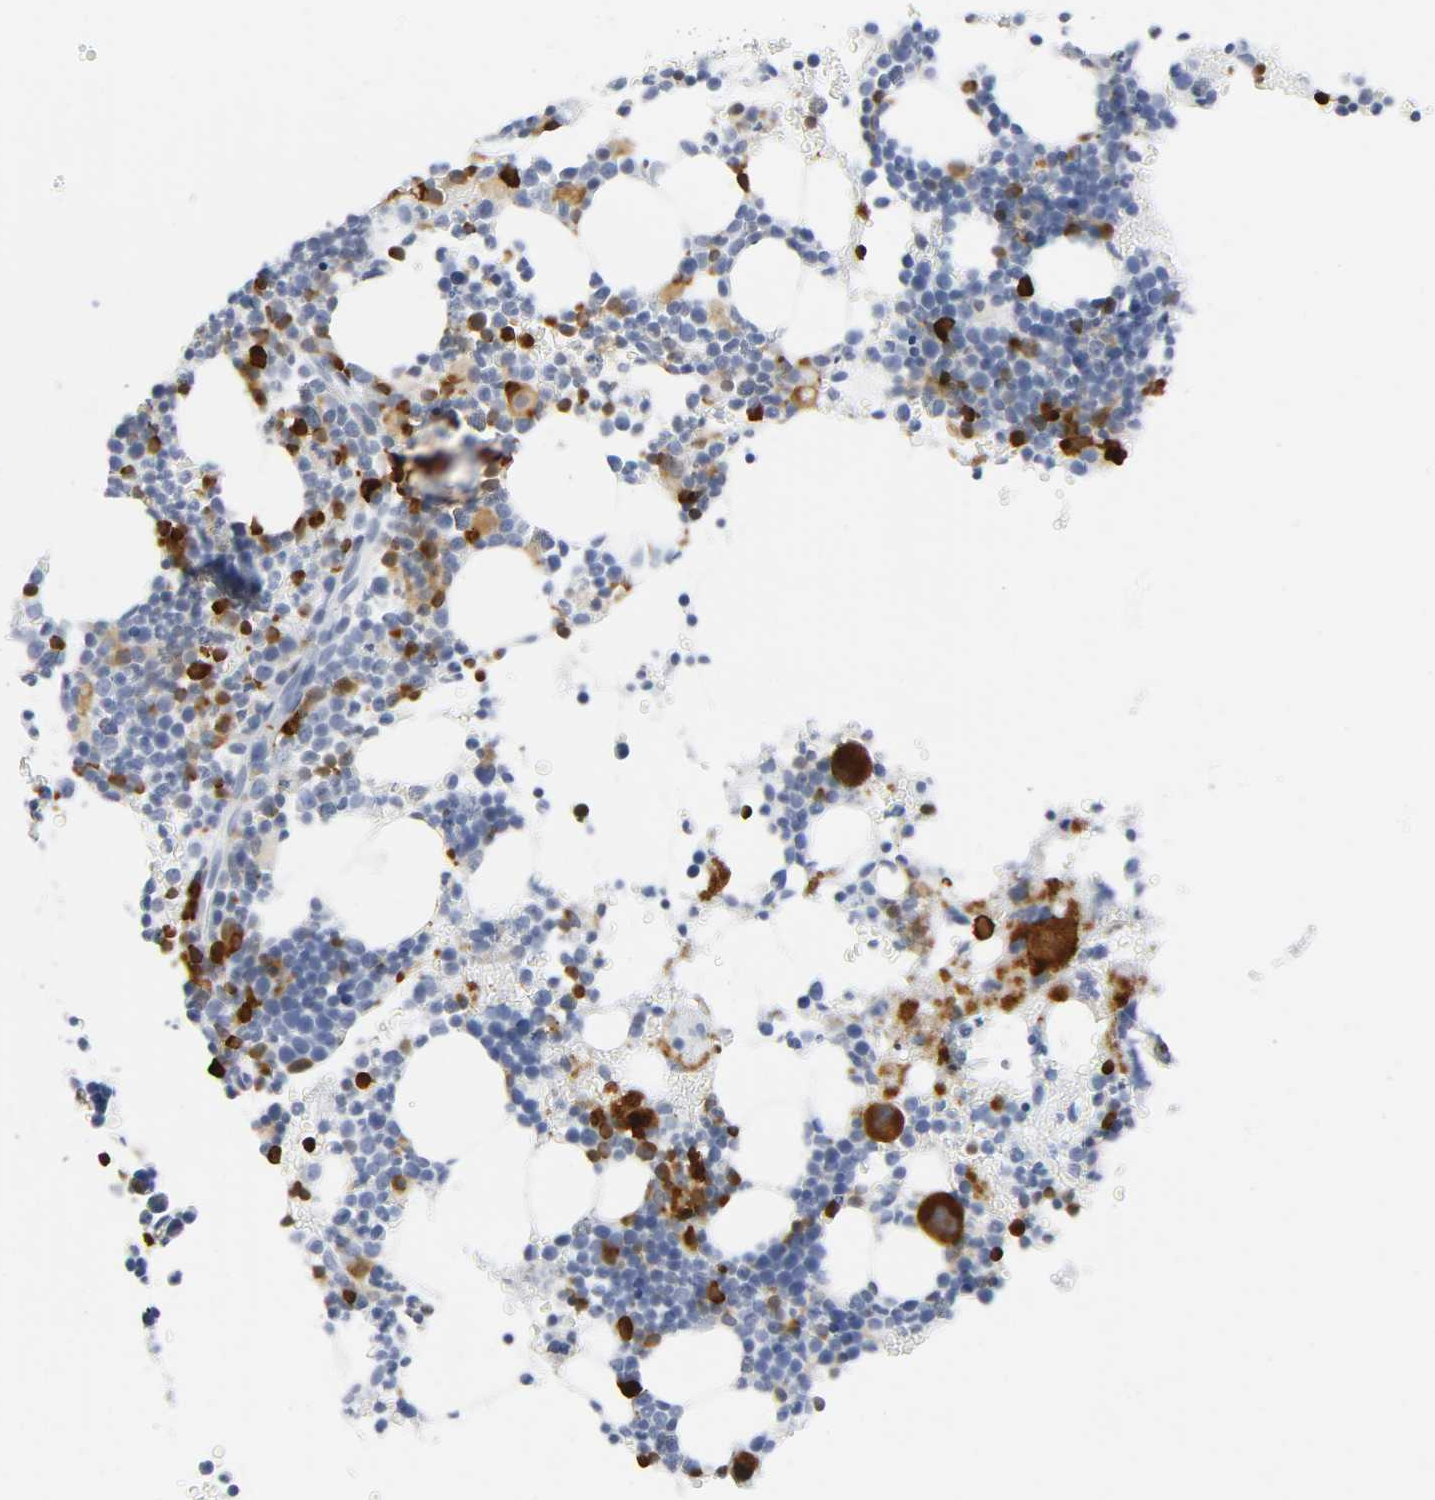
{"staining": {"intensity": "strong", "quantity": "<25%", "location": "cytoplasmic/membranous,nuclear"}, "tissue": "bone marrow", "cell_type": "Hematopoietic cells", "image_type": "normal", "snomed": [{"axis": "morphology", "description": "Normal tissue, NOS"}, {"axis": "topography", "description": "Bone marrow"}], "caption": "Brown immunohistochemical staining in benign bone marrow demonstrates strong cytoplasmic/membranous,nuclear staining in about <25% of hematopoietic cells. (Brightfield microscopy of DAB IHC at high magnification).", "gene": "DOK2", "patient": {"sex": "male", "age": 17}}